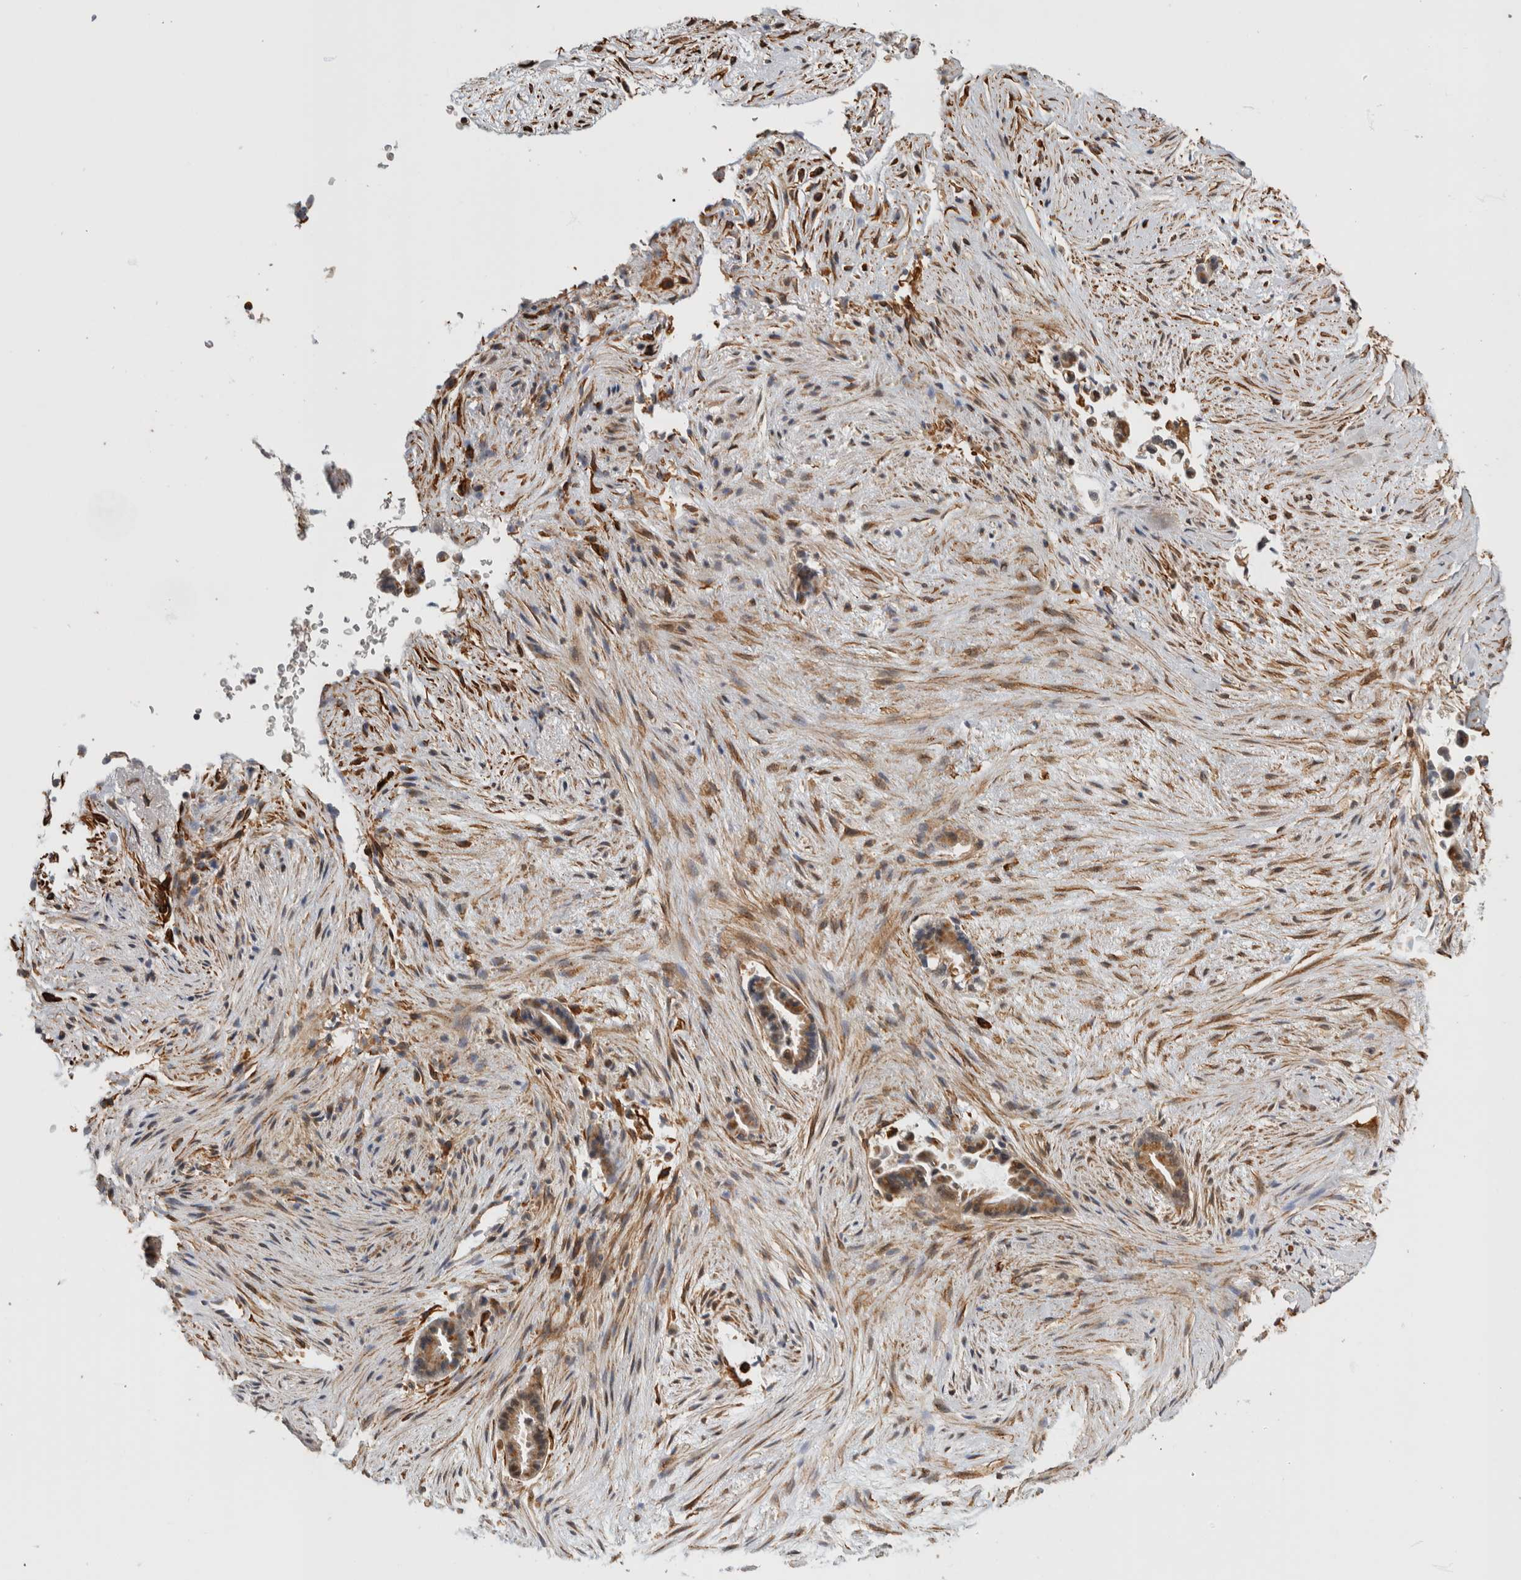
{"staining": {"intensity": "moderate", "quantity": ">75%", "location": "cytoplasmic/membranous"}, "tissue": "liver cancer", "cell_type": "Tumor cells", "image_type": "cancer", "snomed": [{"axis": "morphology", "description": "Cholangiocarcinoma"}, {"axis": "topography", "description": "Liver"}], "caption": "A brown stain shows moderate cytoplasmic/membranous staining of a protein in cholangiocarcinoma (liver) tumor cells.", "gene": "PGM1", "patient": {"sex": "female", "age": 55}}